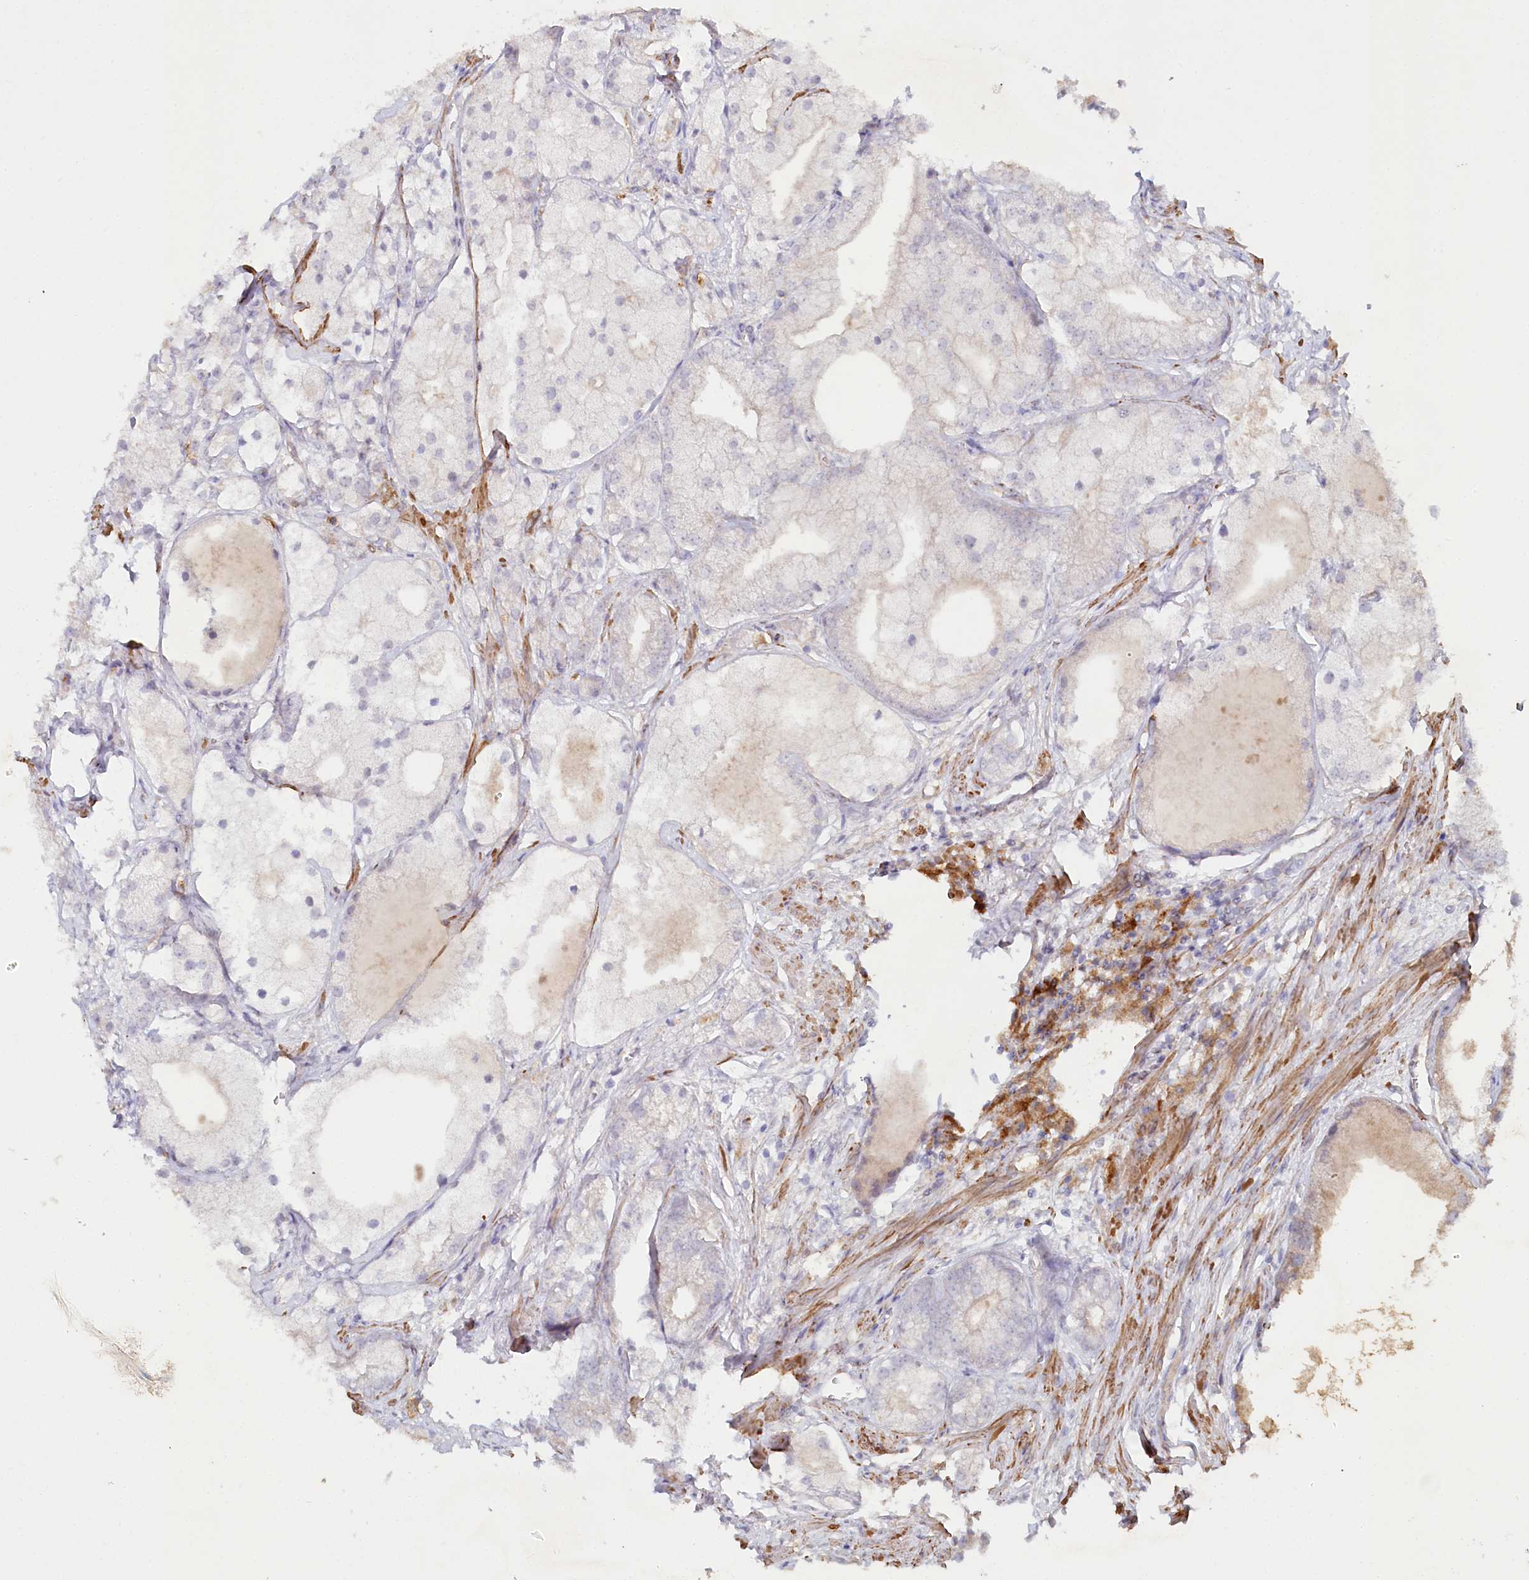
{"staining": {"intensity": "negative", "quantity": "none", "location": "none"}, "tissue": "prostate cancer", "cell_type": "Tumor cells", "image_type": "cancer", "snomed": [{"axis": "morphology", "description": "Adenocarcinoma, Low grade"}, {"axis": "topography", "description": "Prostate"}], "caption": "Tumor cells show no significant expression in adenocarcinoma (low-grade) (prostate).", "gene": "ALDH3B1", "patient": {"sex": "male", "age": 69}}